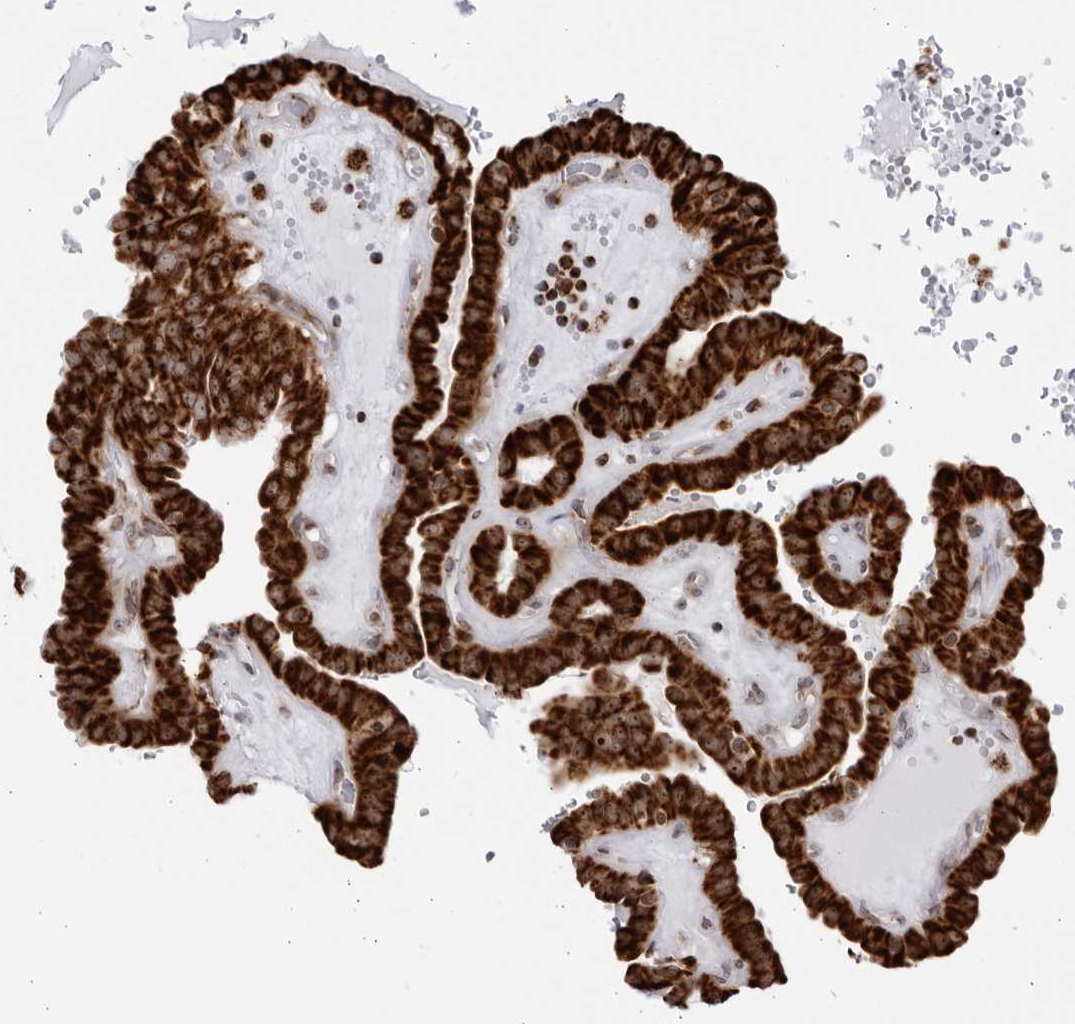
{"staining": {"intensity": "strong", "quantity": ">75%", "location": "cytoplasmic/membranous"}, "tissue": "thyroid cancer", "cell_type": "Tumor cells", "image_type": "cancer", "snomed": [{"axis": "morphology", "description": "Papillary adenocarcinoma, NOS"}, {"axis": "topography", "description": "Thyroid gland"}], "caption": "A histopathology image of human thyroid papillary adenocarcinoma stained for a protein demonstrates strong cytoplasmic/membranous brown staining in tumor cells.", "gene": "RBM34", "patient": {"sex": "male", "age": 77}}